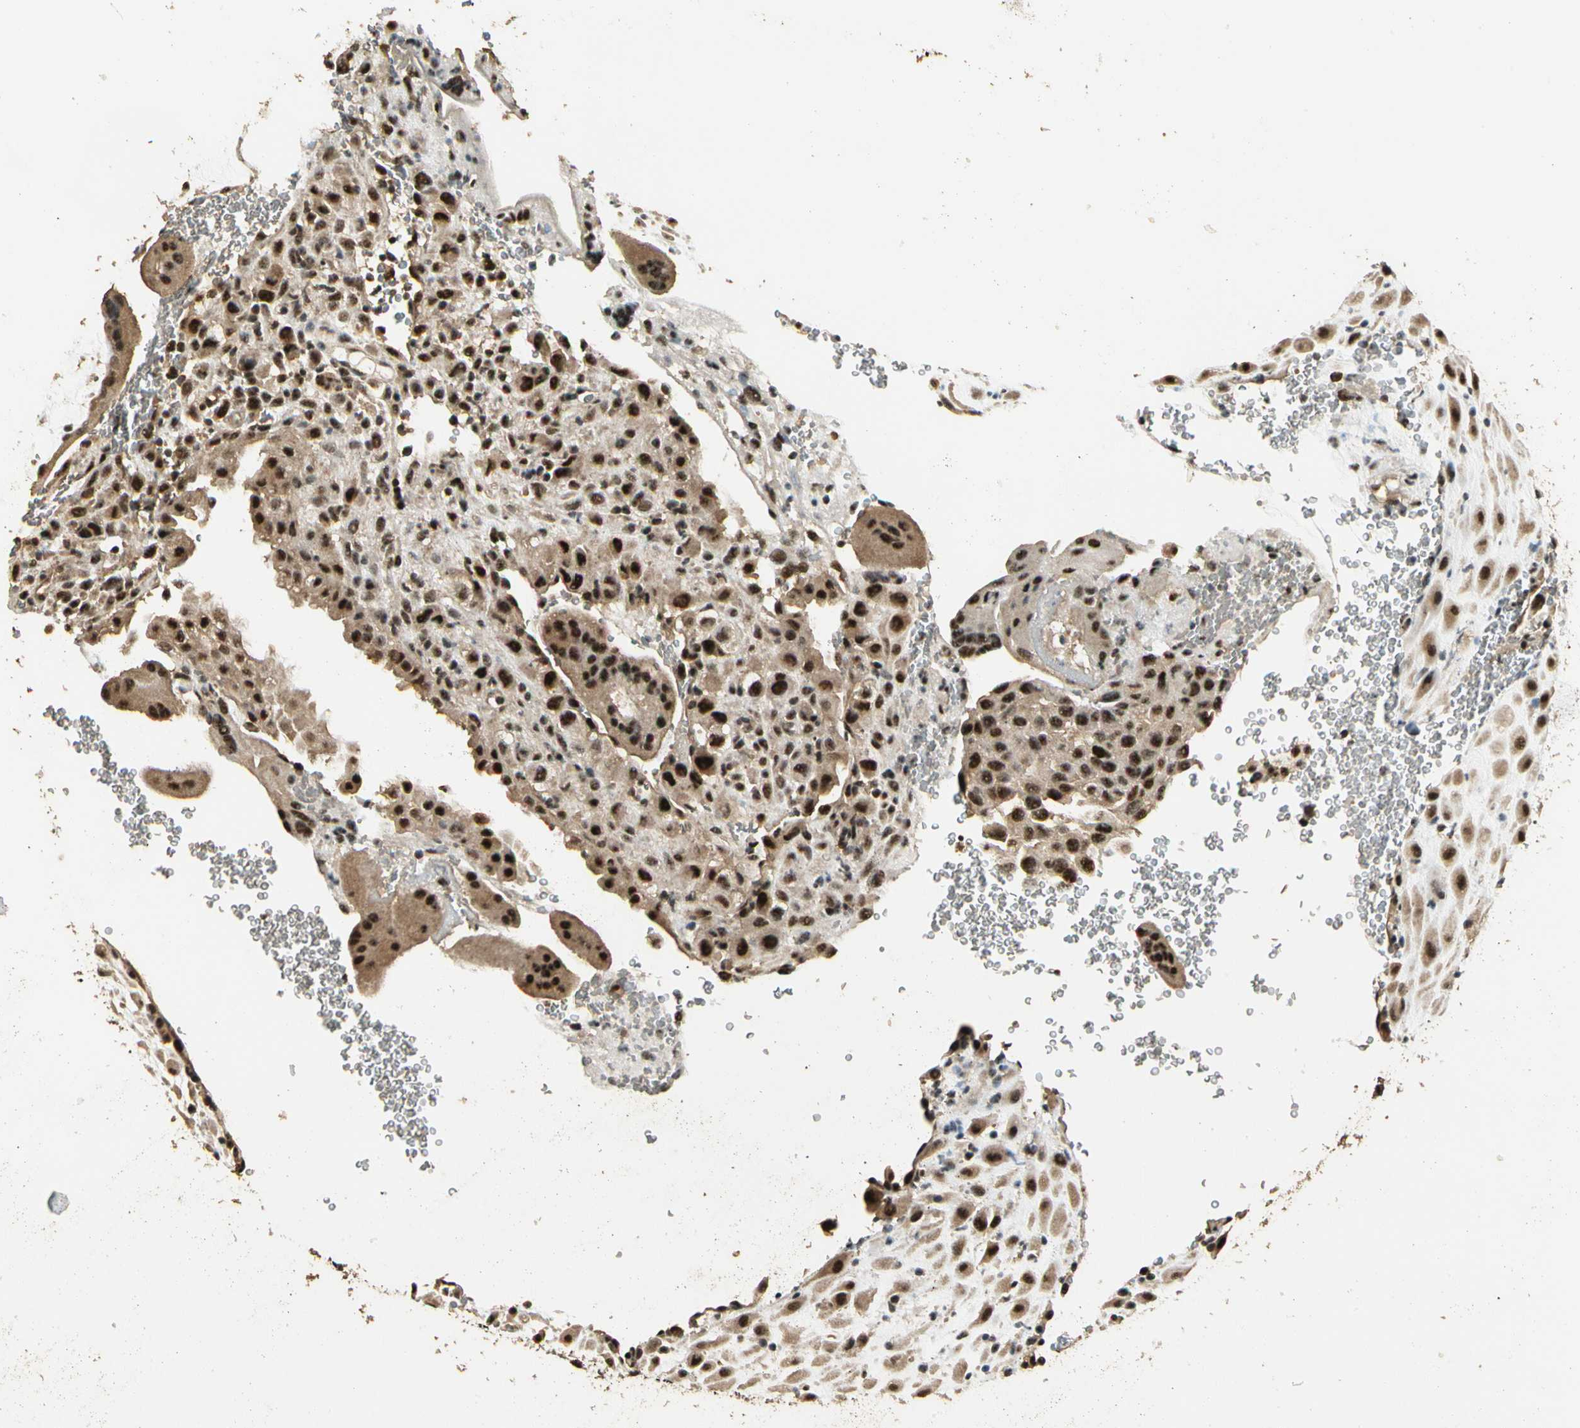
{"staining": {"intensity": "strong", "quantity": ">75%", "location": "cytoplasmic/membranous,nuclear"}, "tissue": "placenta", "cell_type": "Decidual cells", "image_type": "normal", "snomed": [{"axis": "morphology", "description": "Normal tissue, NOS"}, {"axis": "topography", "description": "Placenta"}], "caption": "High-magnification brightfield microscopy of normal placenta stained with DAB (3,3'-diaminobenzidine) (brown) and counterstained with hematoxylin (blue). decidual cells exhibit strong cytoplasmic/membranous,nuclear positivity is appreciated in about>75% of cells.", "gene": "RBM25", "patient": {"sex": "female", "age": 19}}